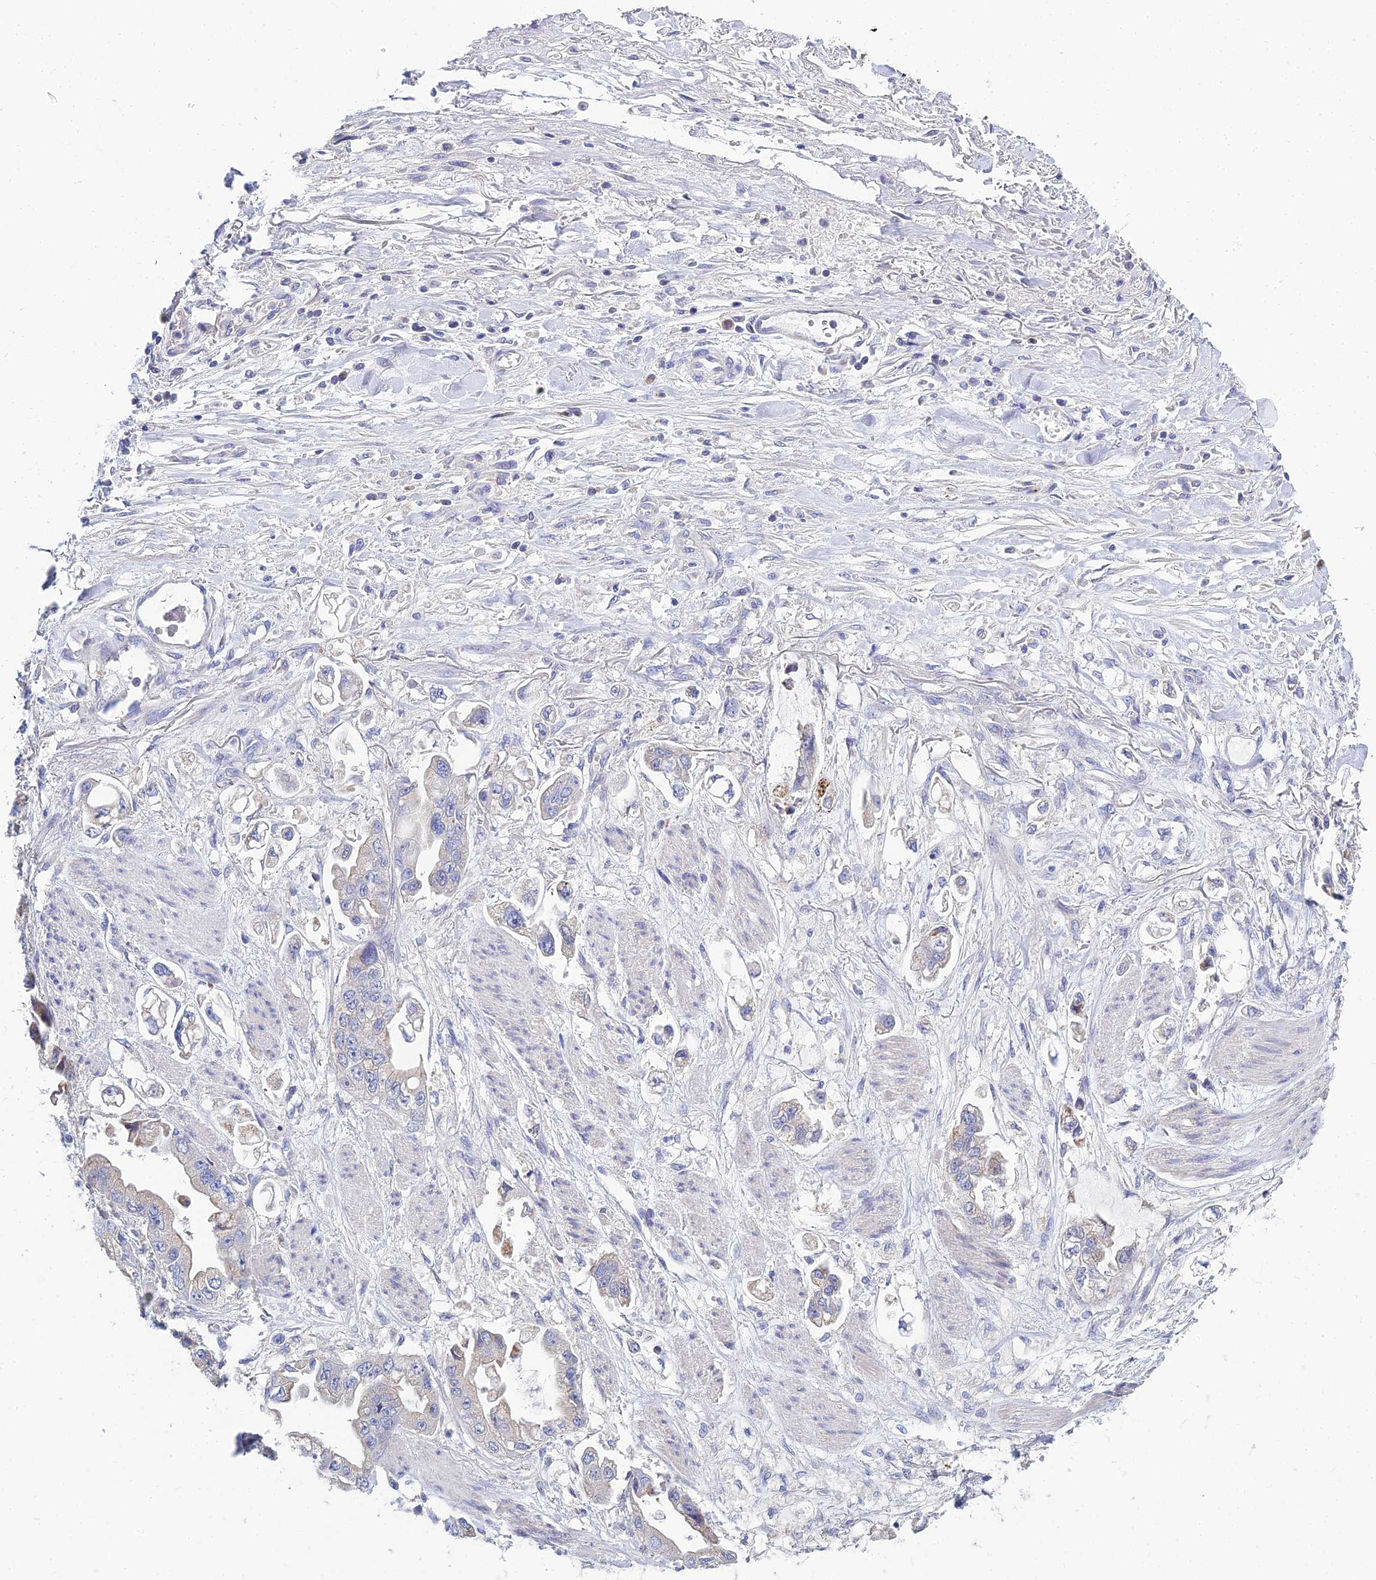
{"staining": {"intensity": "moderate", "quantity": "<25%", "location": "cytoplasmic/membranous"}, "tissue": "stomach cancer", "cell_type": "Tumor cells", "image_type": "cancer", "snomed": [{"axis": "morphology", "description": "Adenocarcinoma, NOS"}, {"axis": "topography", "description": "Stomach"}], "caption": "Stomach cancer (adenocarcinoma) stained with a protein marker displays moderate staining in tumor cells.", "gene": "NPY", "patient": {"sex": "male", "age": 62}}